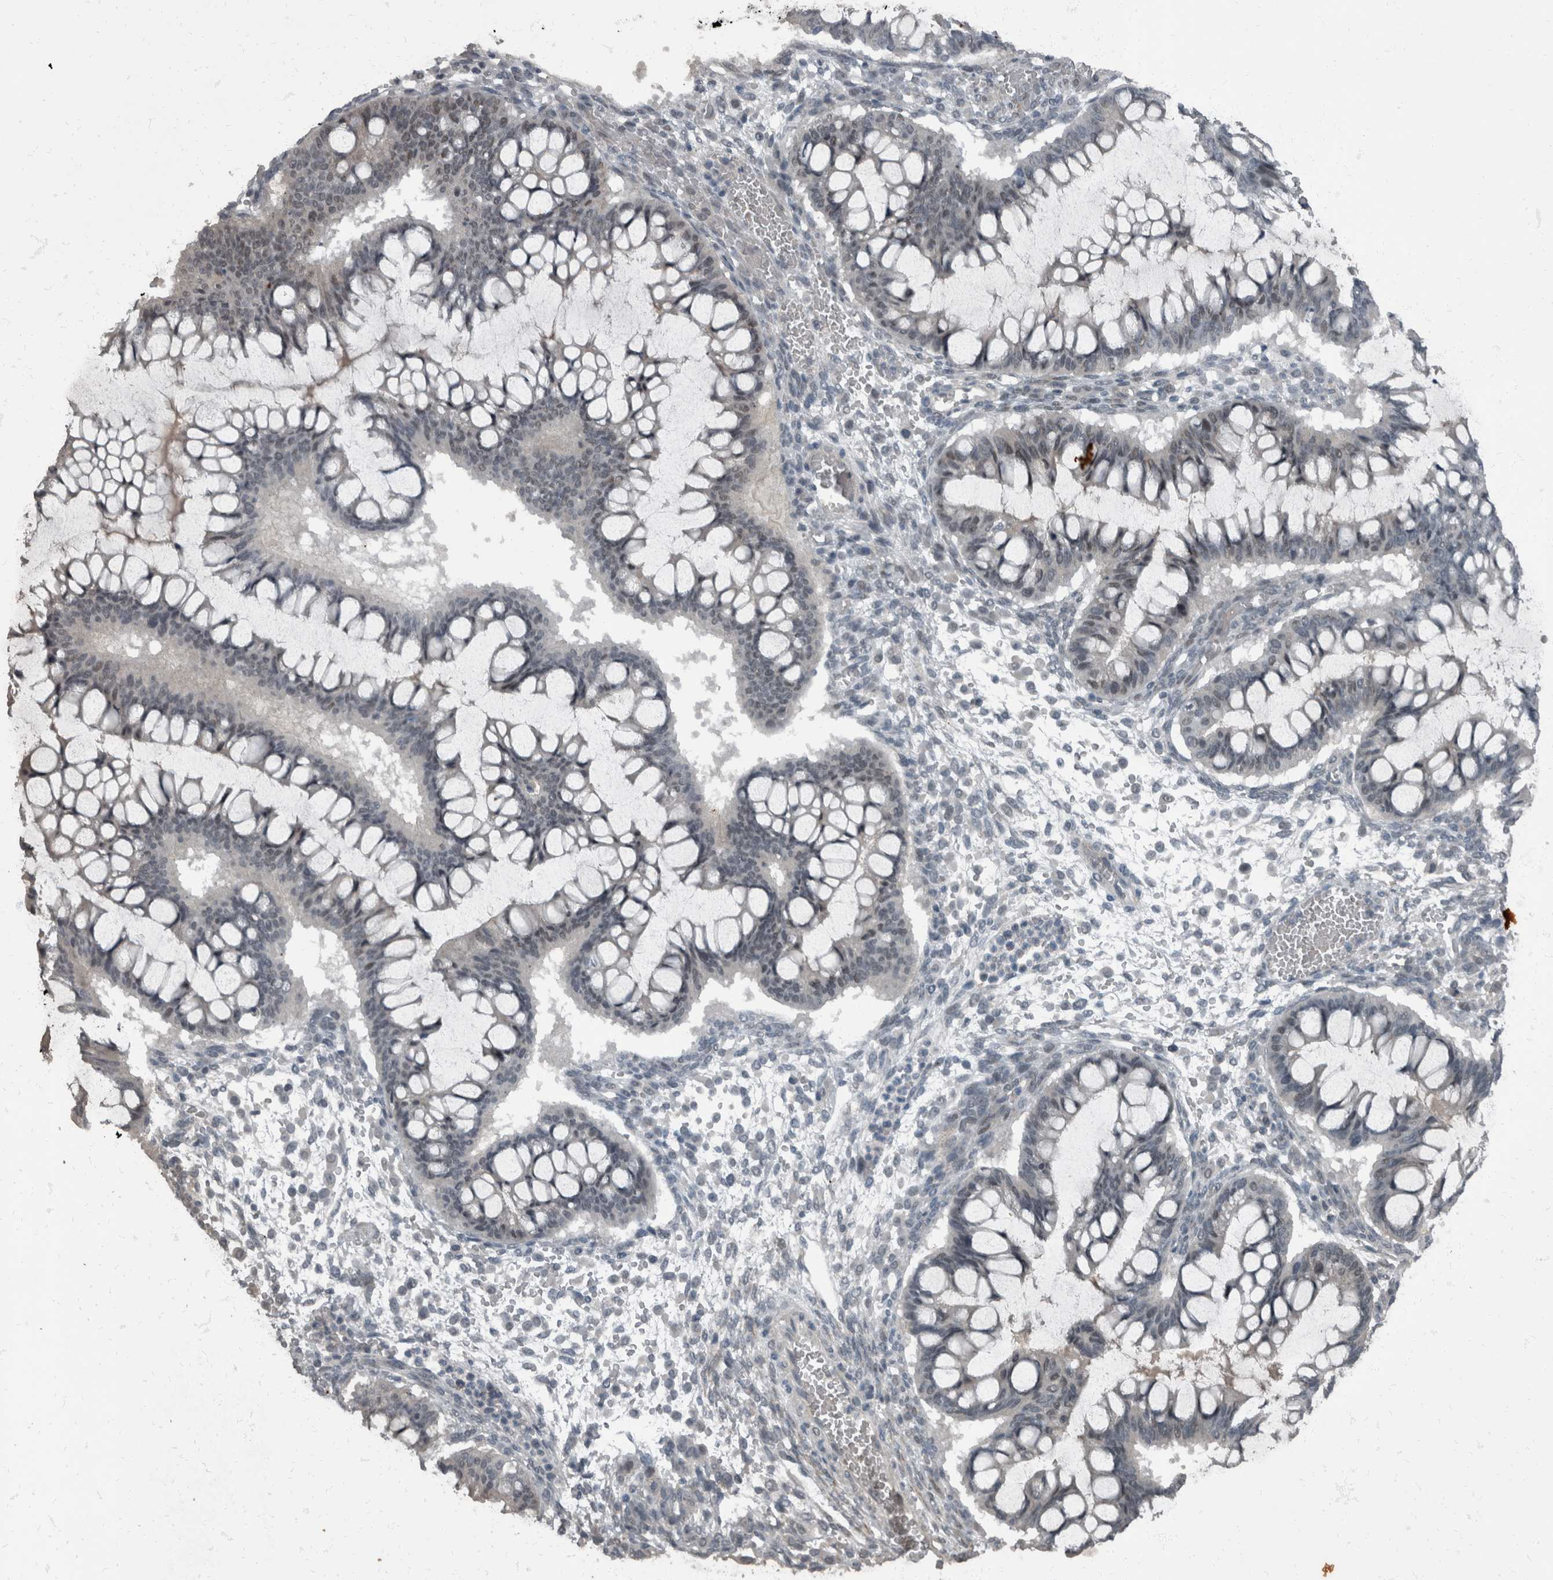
{"staining": {"intensity": "weak", "quantity": "<25%", "location": "nuclear"}, "tissue": "ovarian cancer", "cell_type": "Tumor cells", "image_type": "cancer", "snomed": [{"axis": "morphology", "description": "Cystadenocarcinoma, mucinous, NOS"}, {"axis": "topography", "description": "Ovary"}], "caption": "Tumor cells are negative for brown protein staining in ovarian cancer (mucinous cystadenocarcinoma).", "gene": "WDR33", "patient": {"sex": "female", "age": 73}}